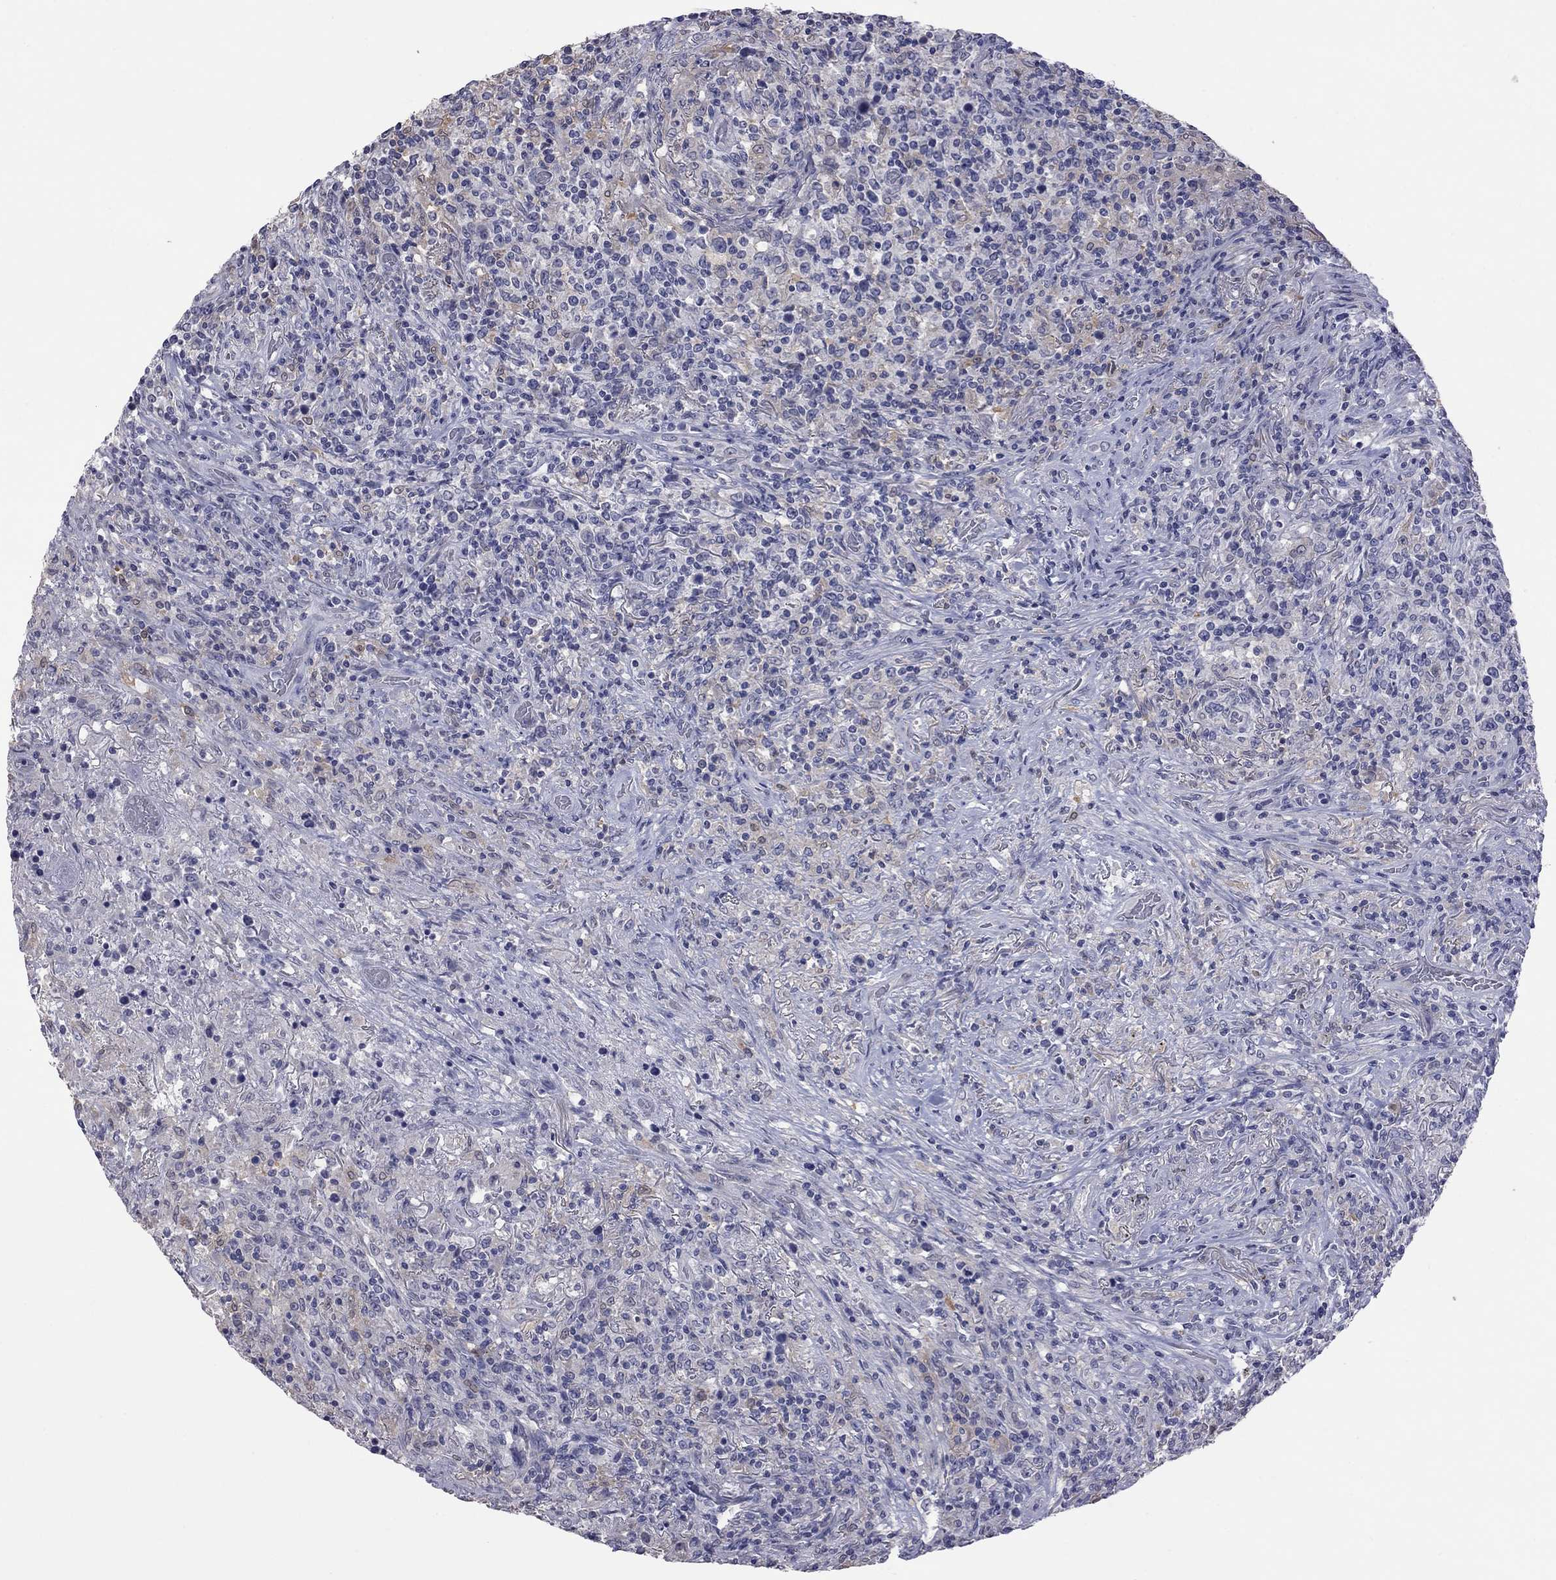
{"staining": {"intensity": "negative", "quantity": "none", "location": "none"}, "tissue": "lymphoma", "cell_type": "Tumor cells", "image_type": "cancer", "snomed": [{"axis": "morphology", "description": "Malignant lymphoma, non-Hodgkin's type, High grade"}, {"axis": "topography", "description": "Lung"}], "caption": "Lymphoma stained for a protein using IHC shows no positivity tumor cells.", "gene": "HYLS1", "patient": {"sex": "male", "age": 79}}